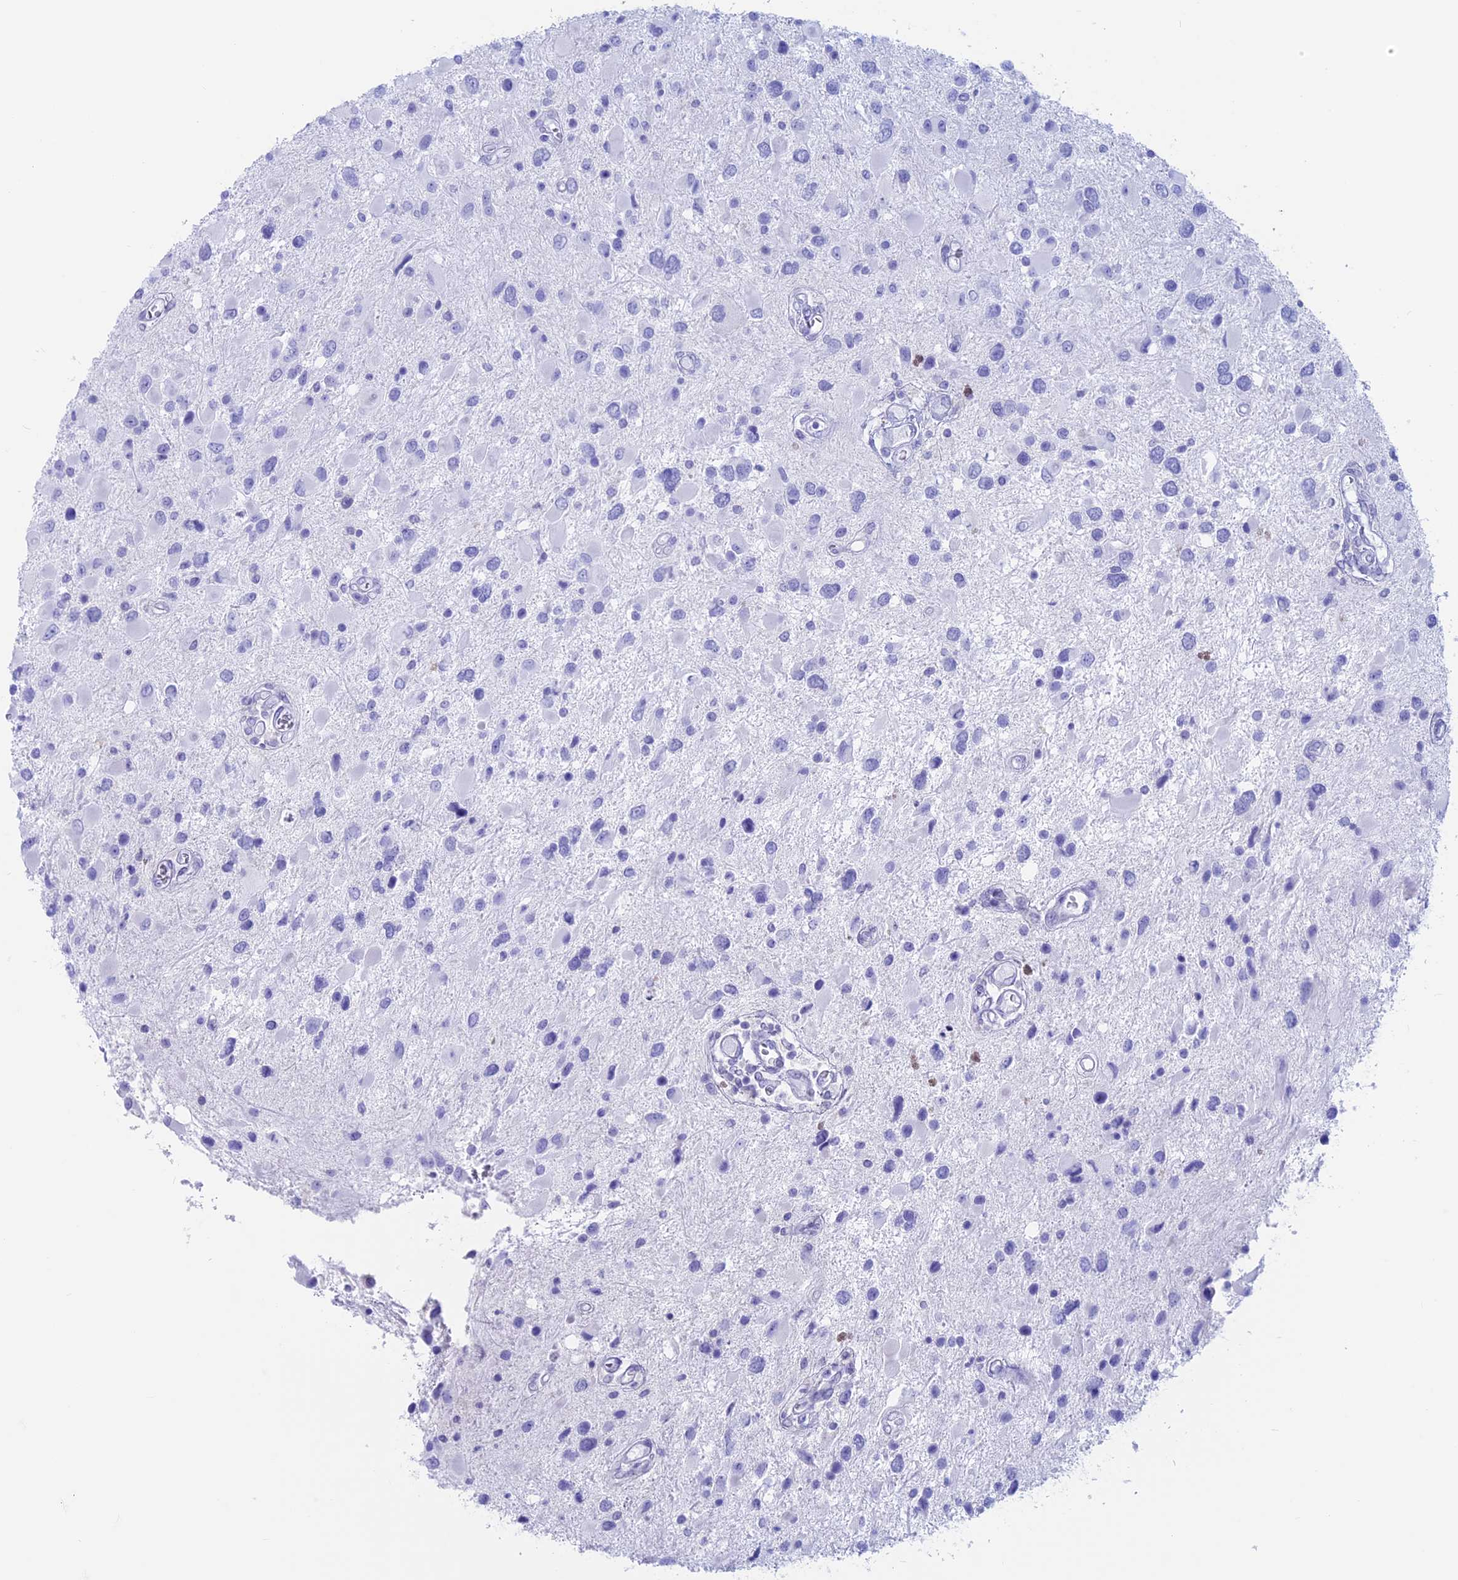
{"staining": {"intensity": "negative", "quantity": "none", "location": "none"}, "tissue": "glioma", "cell_type": "Tumor cells", "image_type": "cancer", "snomed": [{"axis": "morphology", "description": "Glioma, malignant, High grade"}, {"axis": "topography", "description": "Brain"}], "caption": "Immunohistochemical staining of glioma demonstrates no significant positivity in tumor cells.", "gene": "RP1", "patient": {"sex": "male", "age": 53}}